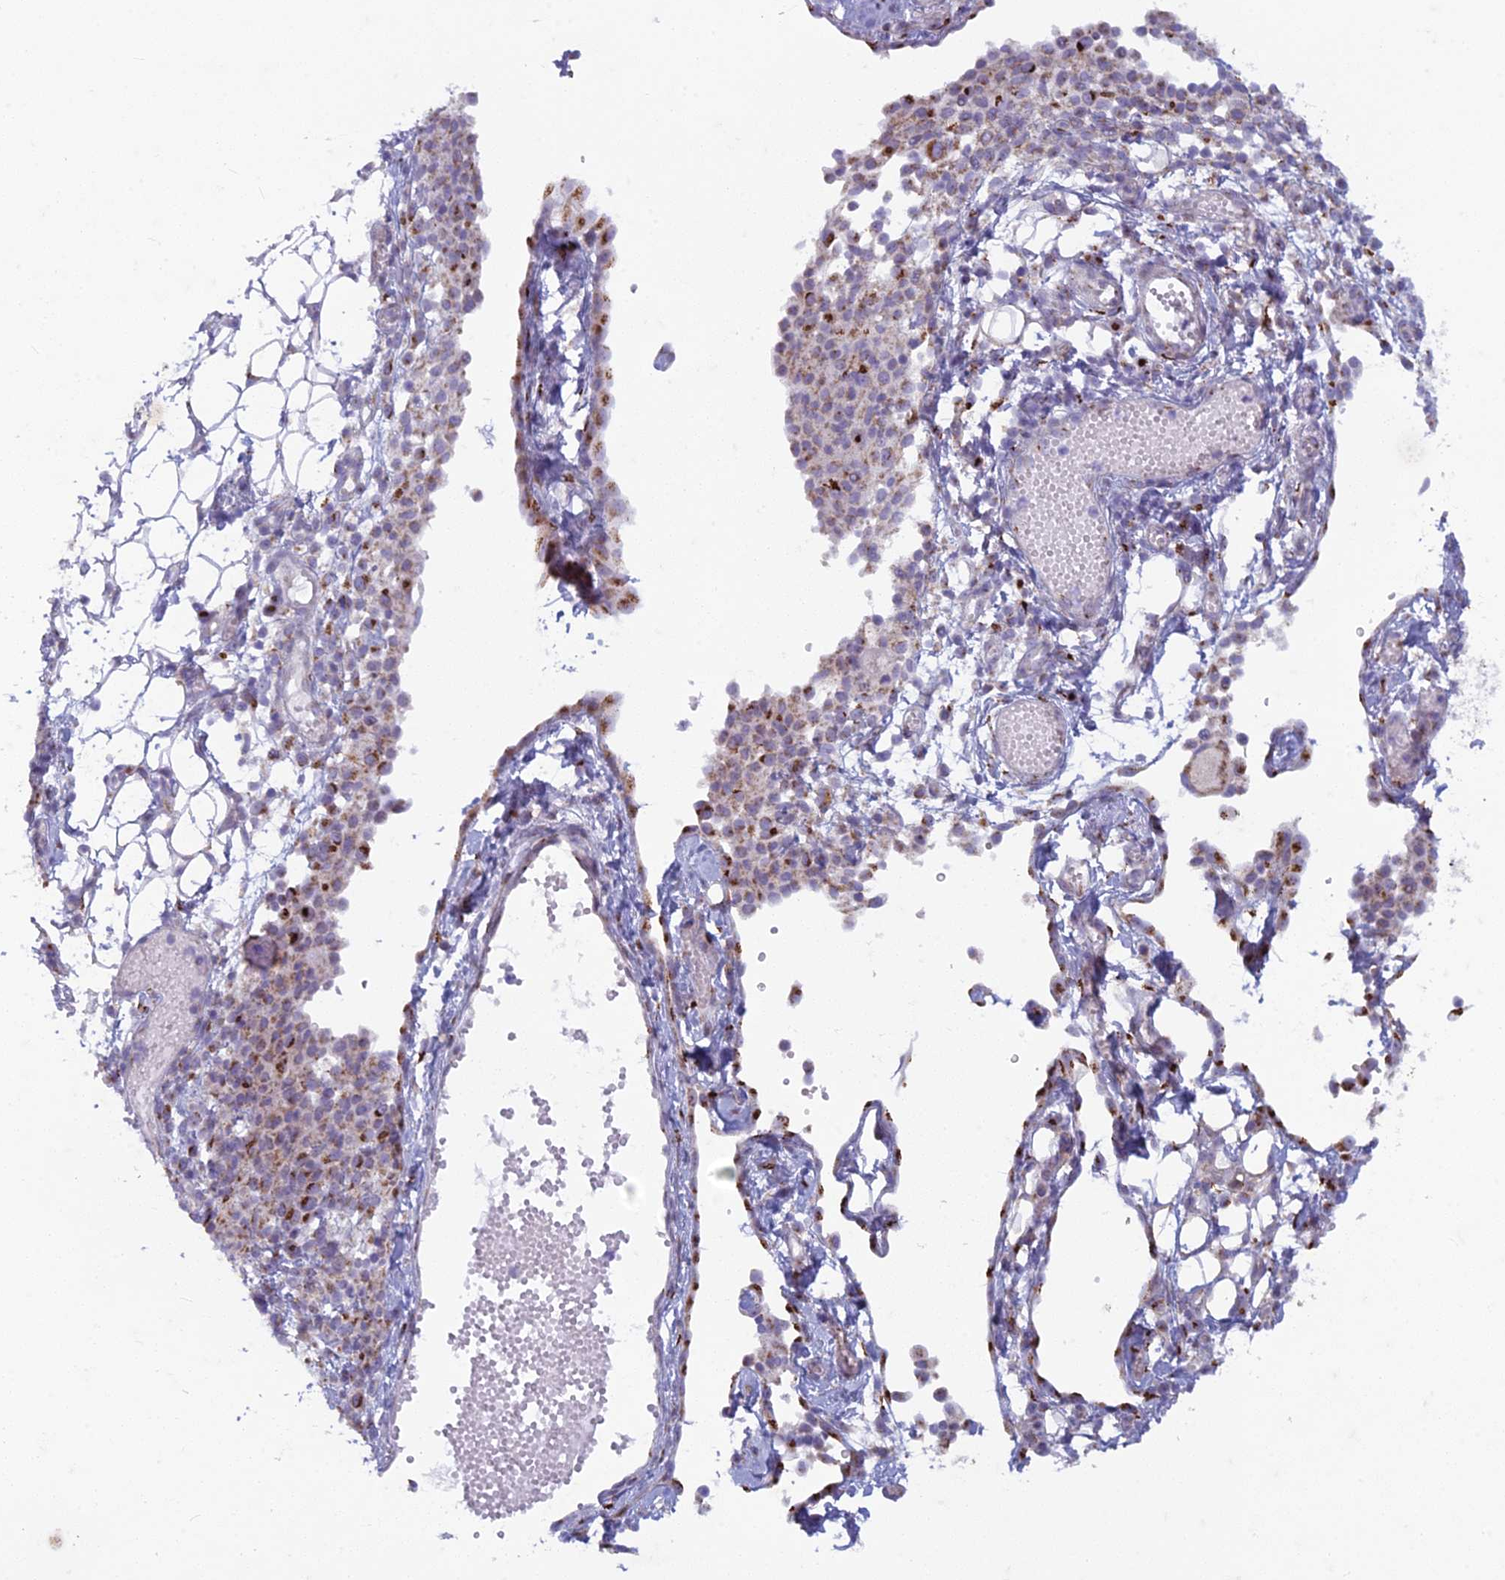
{"staining": {"intensity": "strong", "quantity": "<25%", "location": "cytoplasmic/membranous"}, "tissue": "ovarian cancer", "cell_type": "Tumor cells", "image_type": "cancer", "snomed": [{"axis": "morphology", "description": "Carcinoma, endometroid"}, {"axis": "topography", "description": "Ovary"}], "caption": "This is a micrograph of IHC staining of ovarian cancer, which shows strong staining in the cytoplasmic/membranous of tumor cells.", "gene": "FAM3C", "patient": {"sex": "female", "age": 42}}